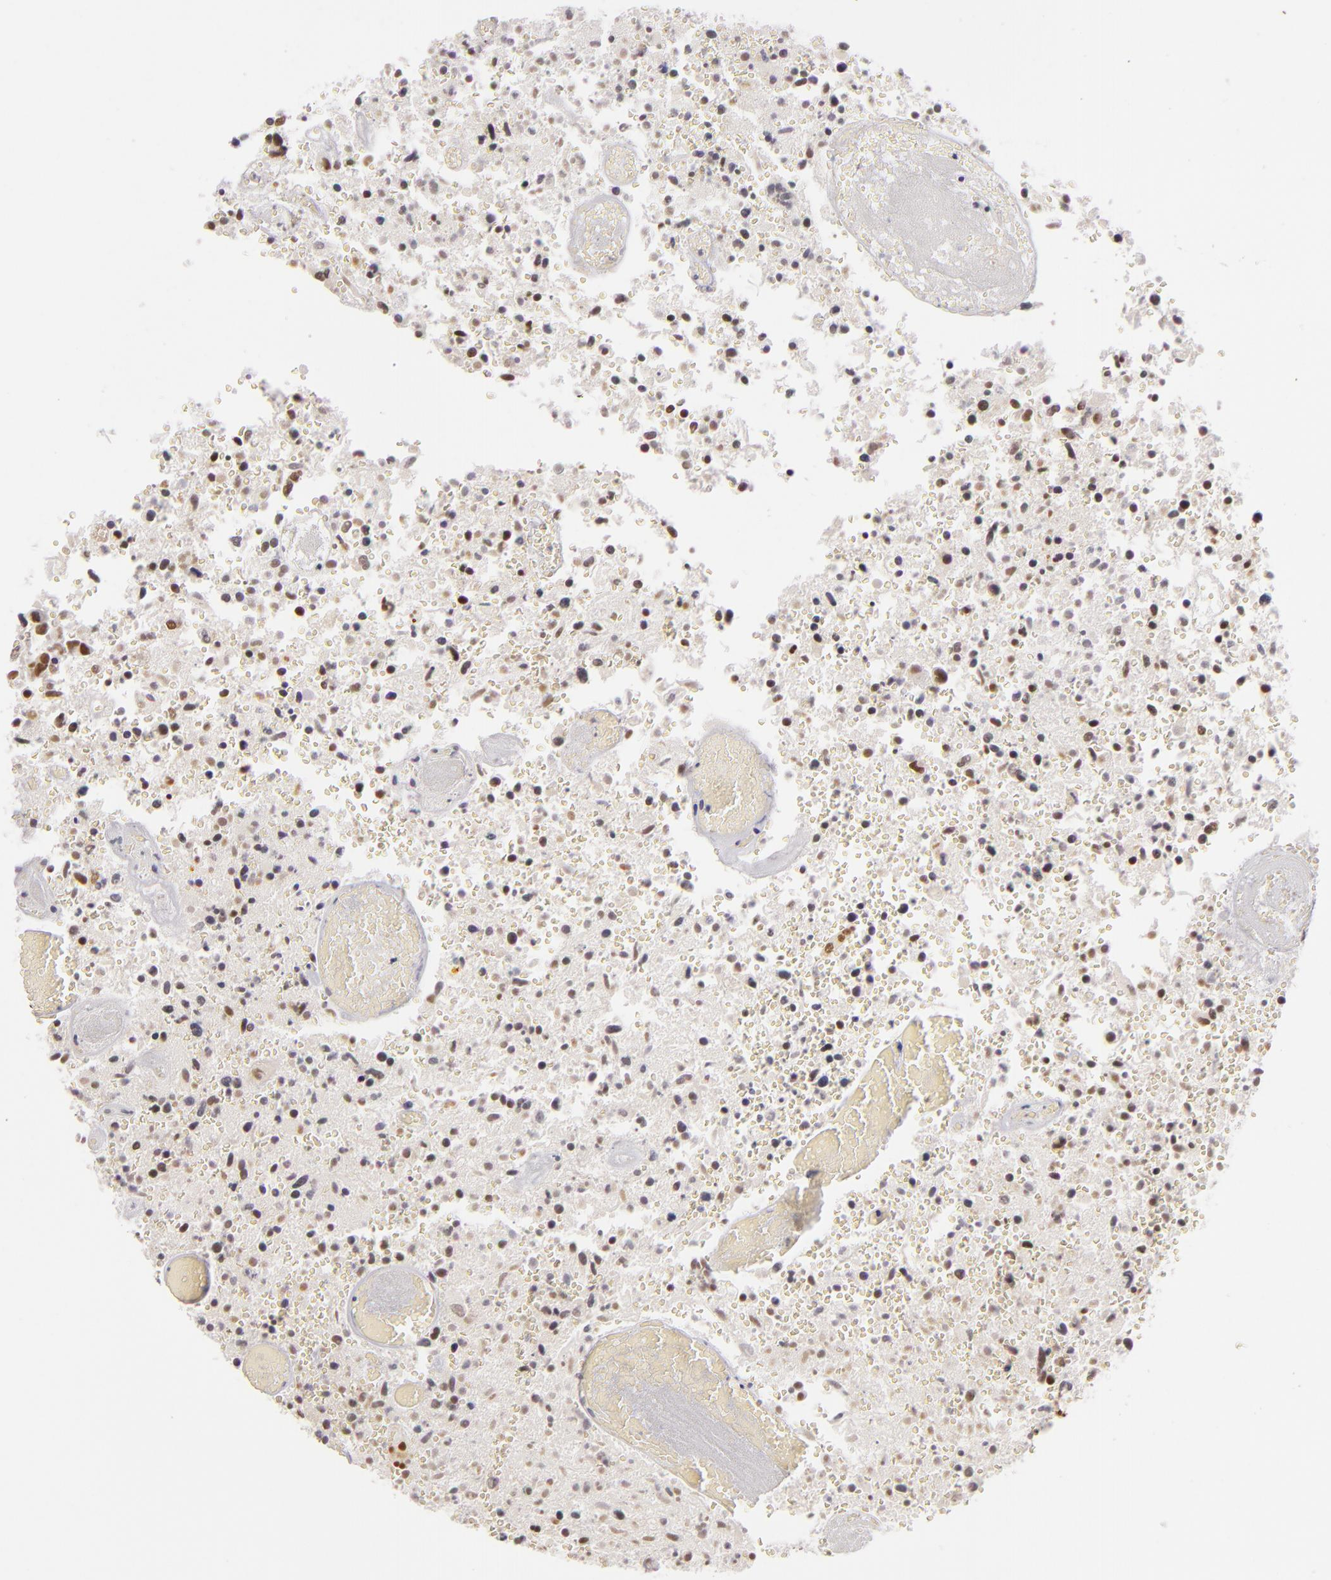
{"staining": {"intensity": "moderate", "quantity": ">75%", "location": "nuclear"}, "tissue": "glioma", "cell_type": "Tumor cells", "image_type": "cancer", "snomed": [{"axis": "morphology", "description": "Glioma, malignant, High grade"}, {"axis": "topography", "description": "Brain"}], "caption": "IHC photomicrograph of human malignant glioma (high-grade) stained for a protein (brown), which displays medium levels of moderate nuclear staining in about >75% of tumor cells.", "gene": "DAXX", "patient": {"sex": "male", "age": 72}}